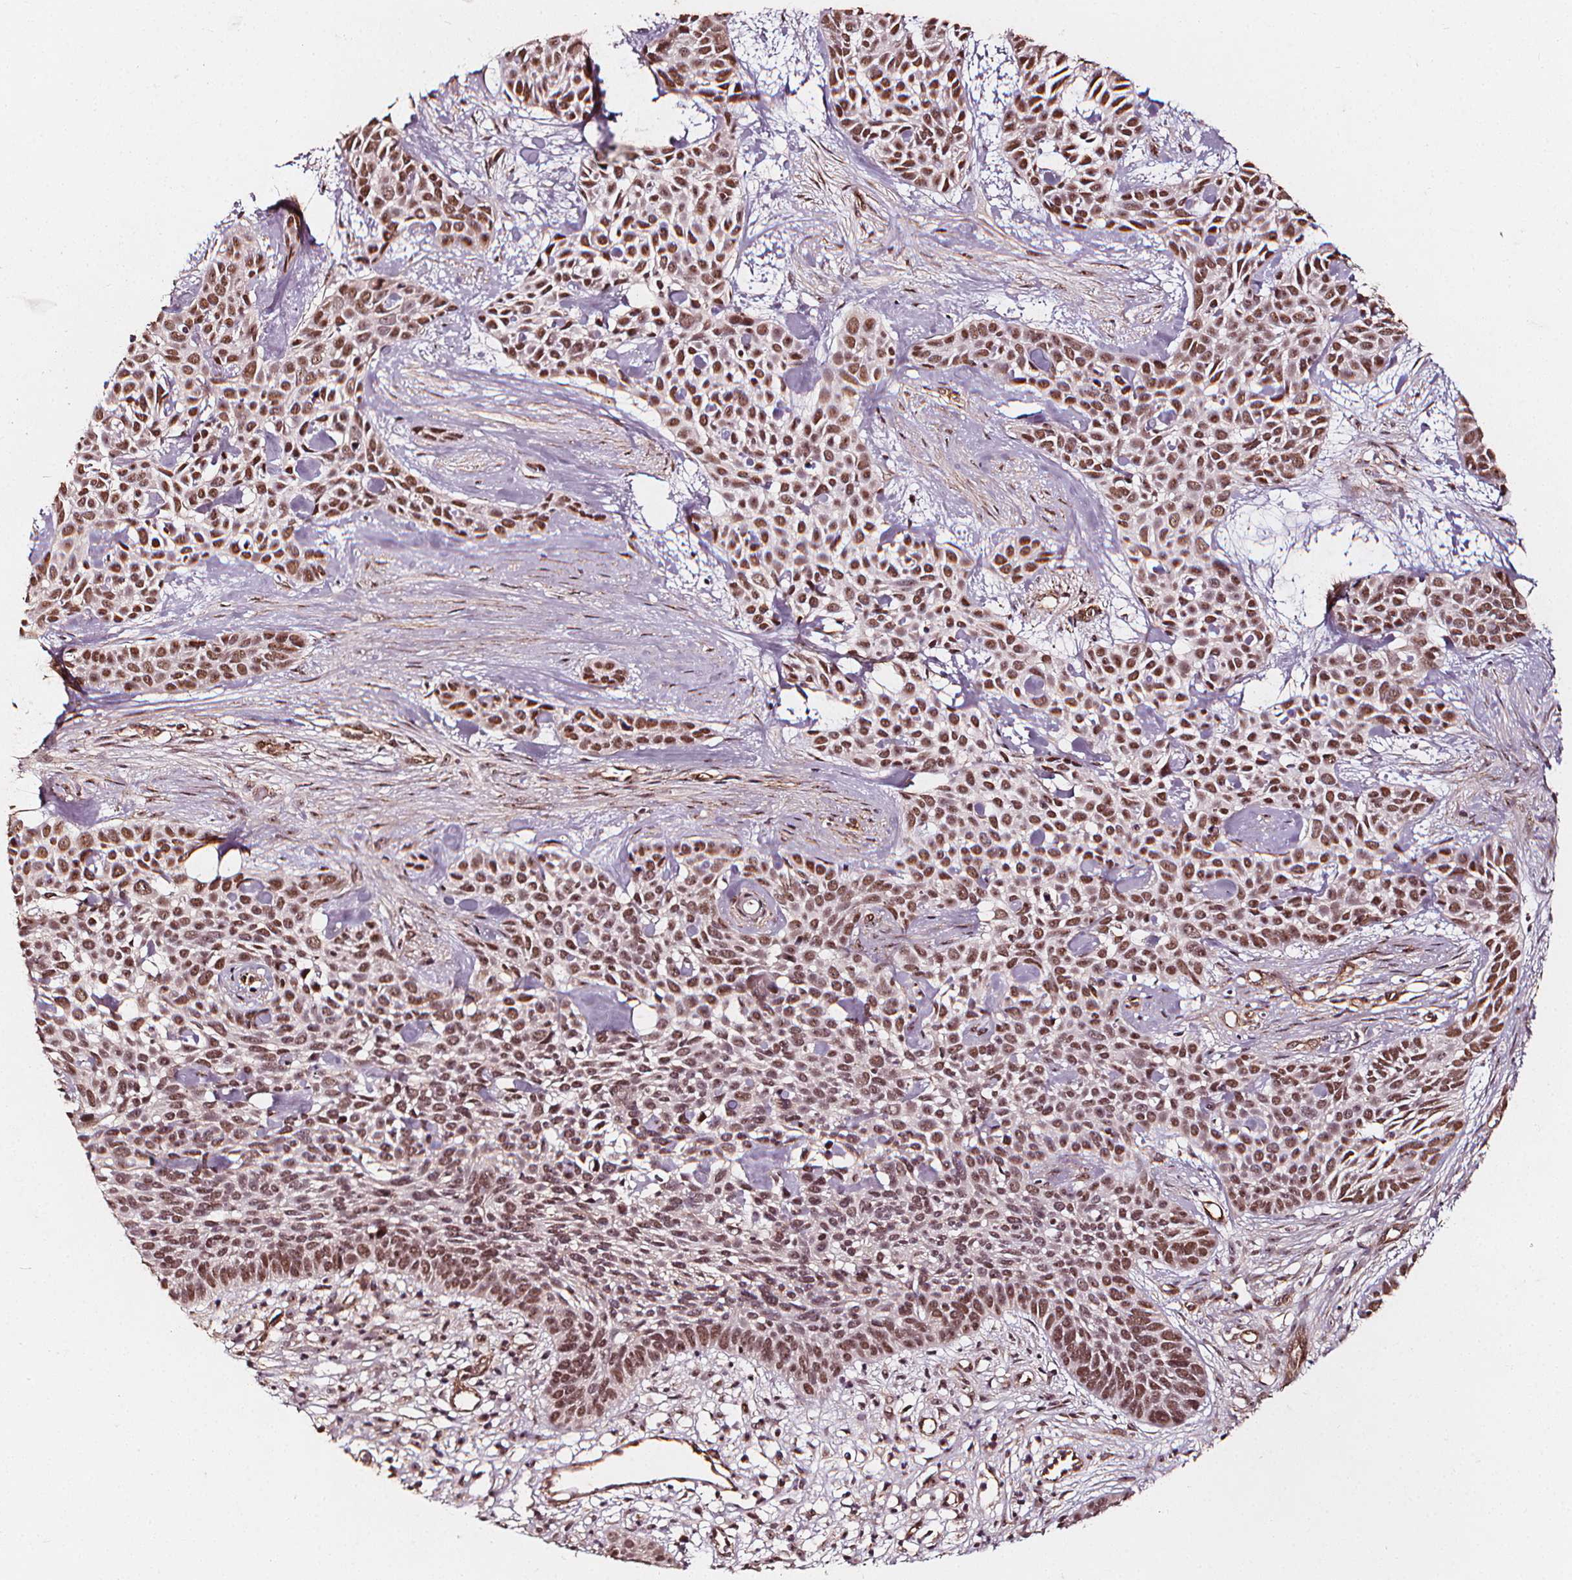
{"staining": {"intensity": "moderate", "quantity": ">75%", "location": "nuclear"}, "tissue": "skin cancer", "cell_type": "Tumor cells", "image_type": "cancer", "snomed": [{"axis": "morphology", "description": "Basal cell carcinoma"}, {"axis": "topography", "description": "Skin"}], "caption": "Protein staining of skin cancer tissue demonstrates moderate nuclear expression in approximately >75% of tumor cells.", "gene": "EXOSC9", "patient": {"sex": "male", "age": 69}}